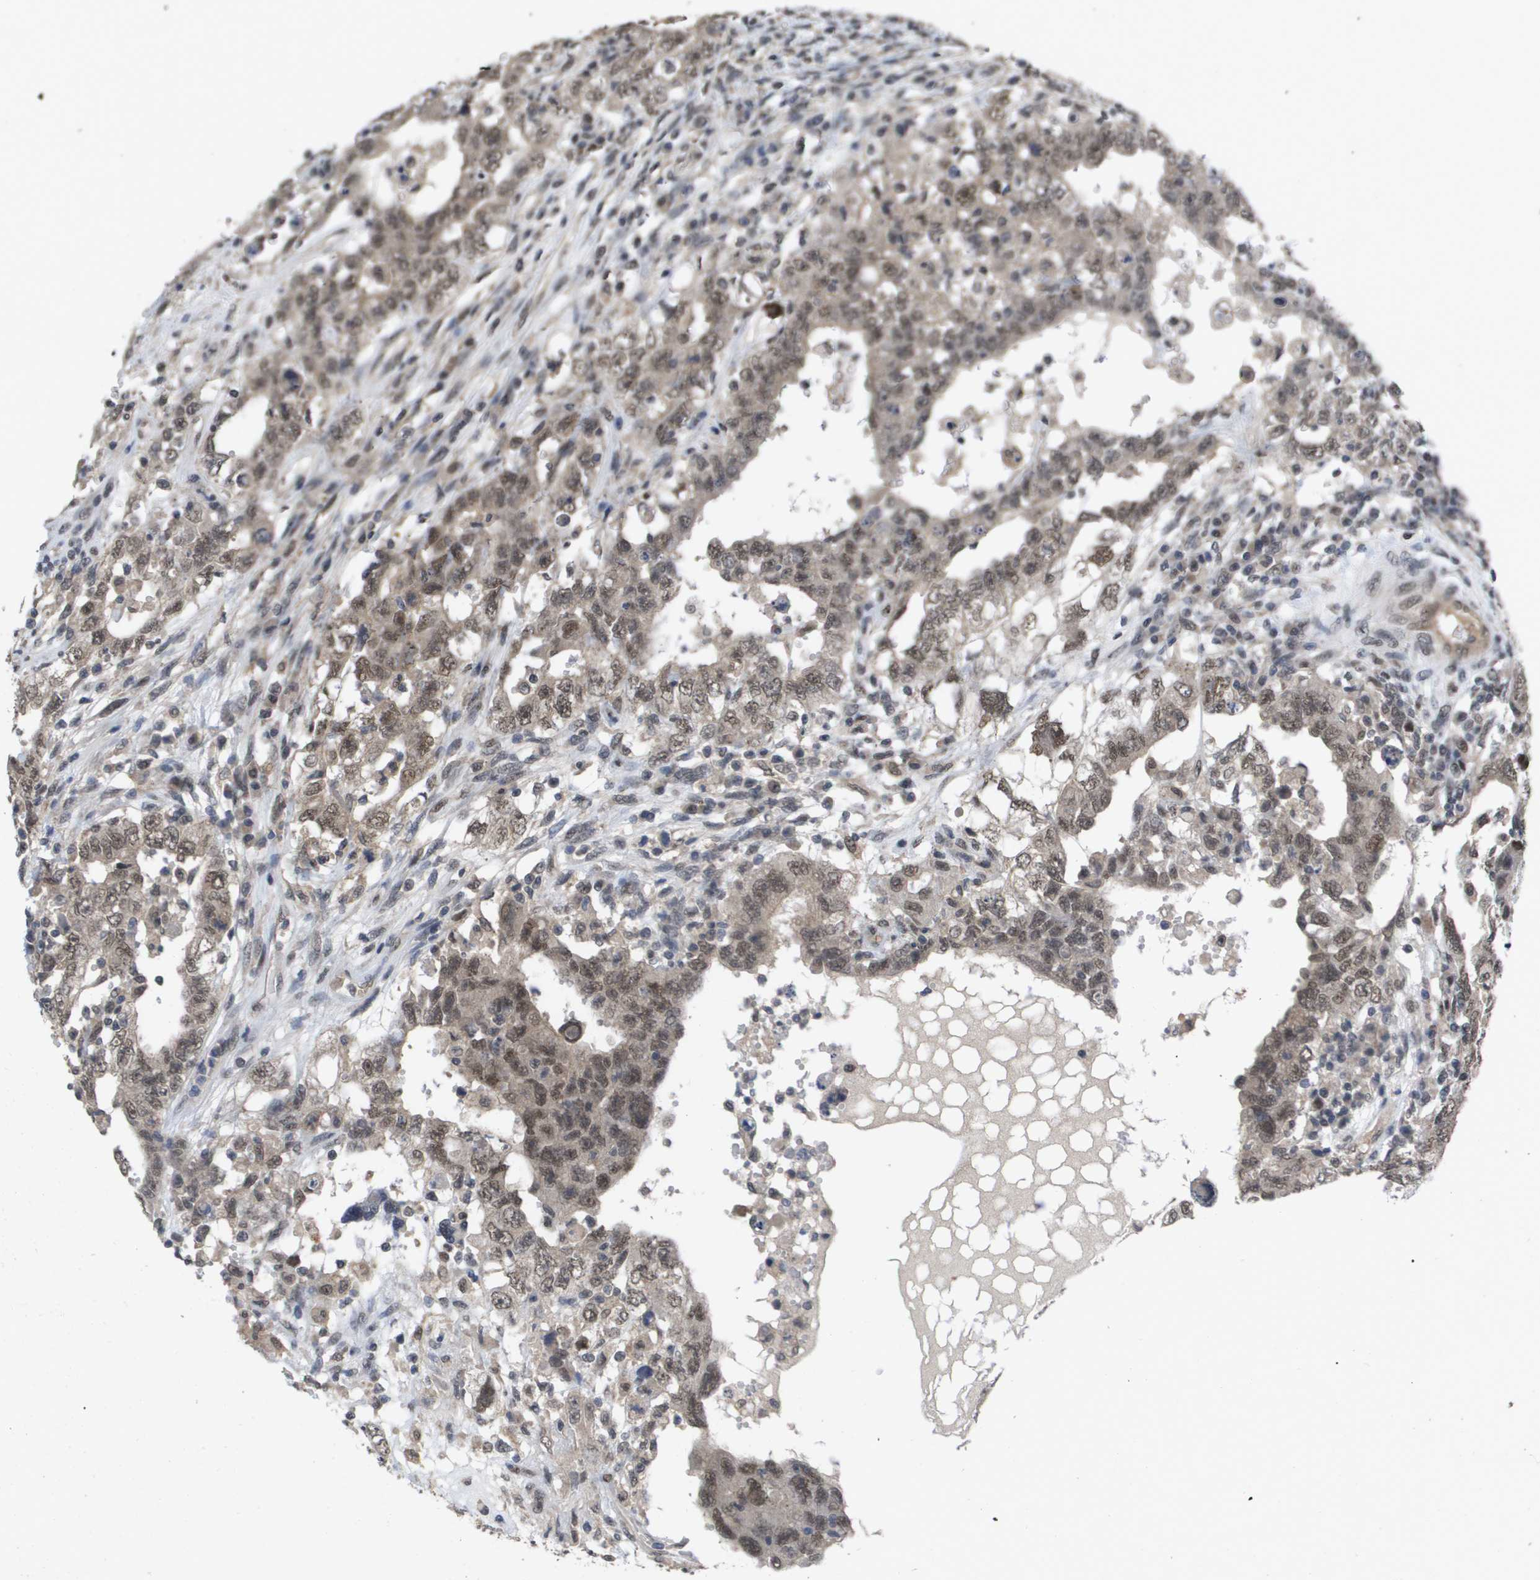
{"staining": {"intensity": "moderate", "quantity": ">75%", "location": "cytoplasmic/membranous,nuclear"}, "tissue": "testis cancer", "cell_type": "Tumor cells", "image_type": "cancer", "snomed": [{"axis": "morphology", "description": "Carcinoma, Embryonal, NOS"}, {"axis": "topography", "description": "Testis"}], "caption": "Moderate cytoplasmic/membranous and nuclear protein expression is appreciated in approximately >75% of tumor cells in embryonal carcinoma (testis). (DAB (3,3'-diaminobenzidine) IHC, brown staining for protein, blue staining for nuclei).", "gene": "AMBRA1", "patient": {"sex": "male", "age": 26}}